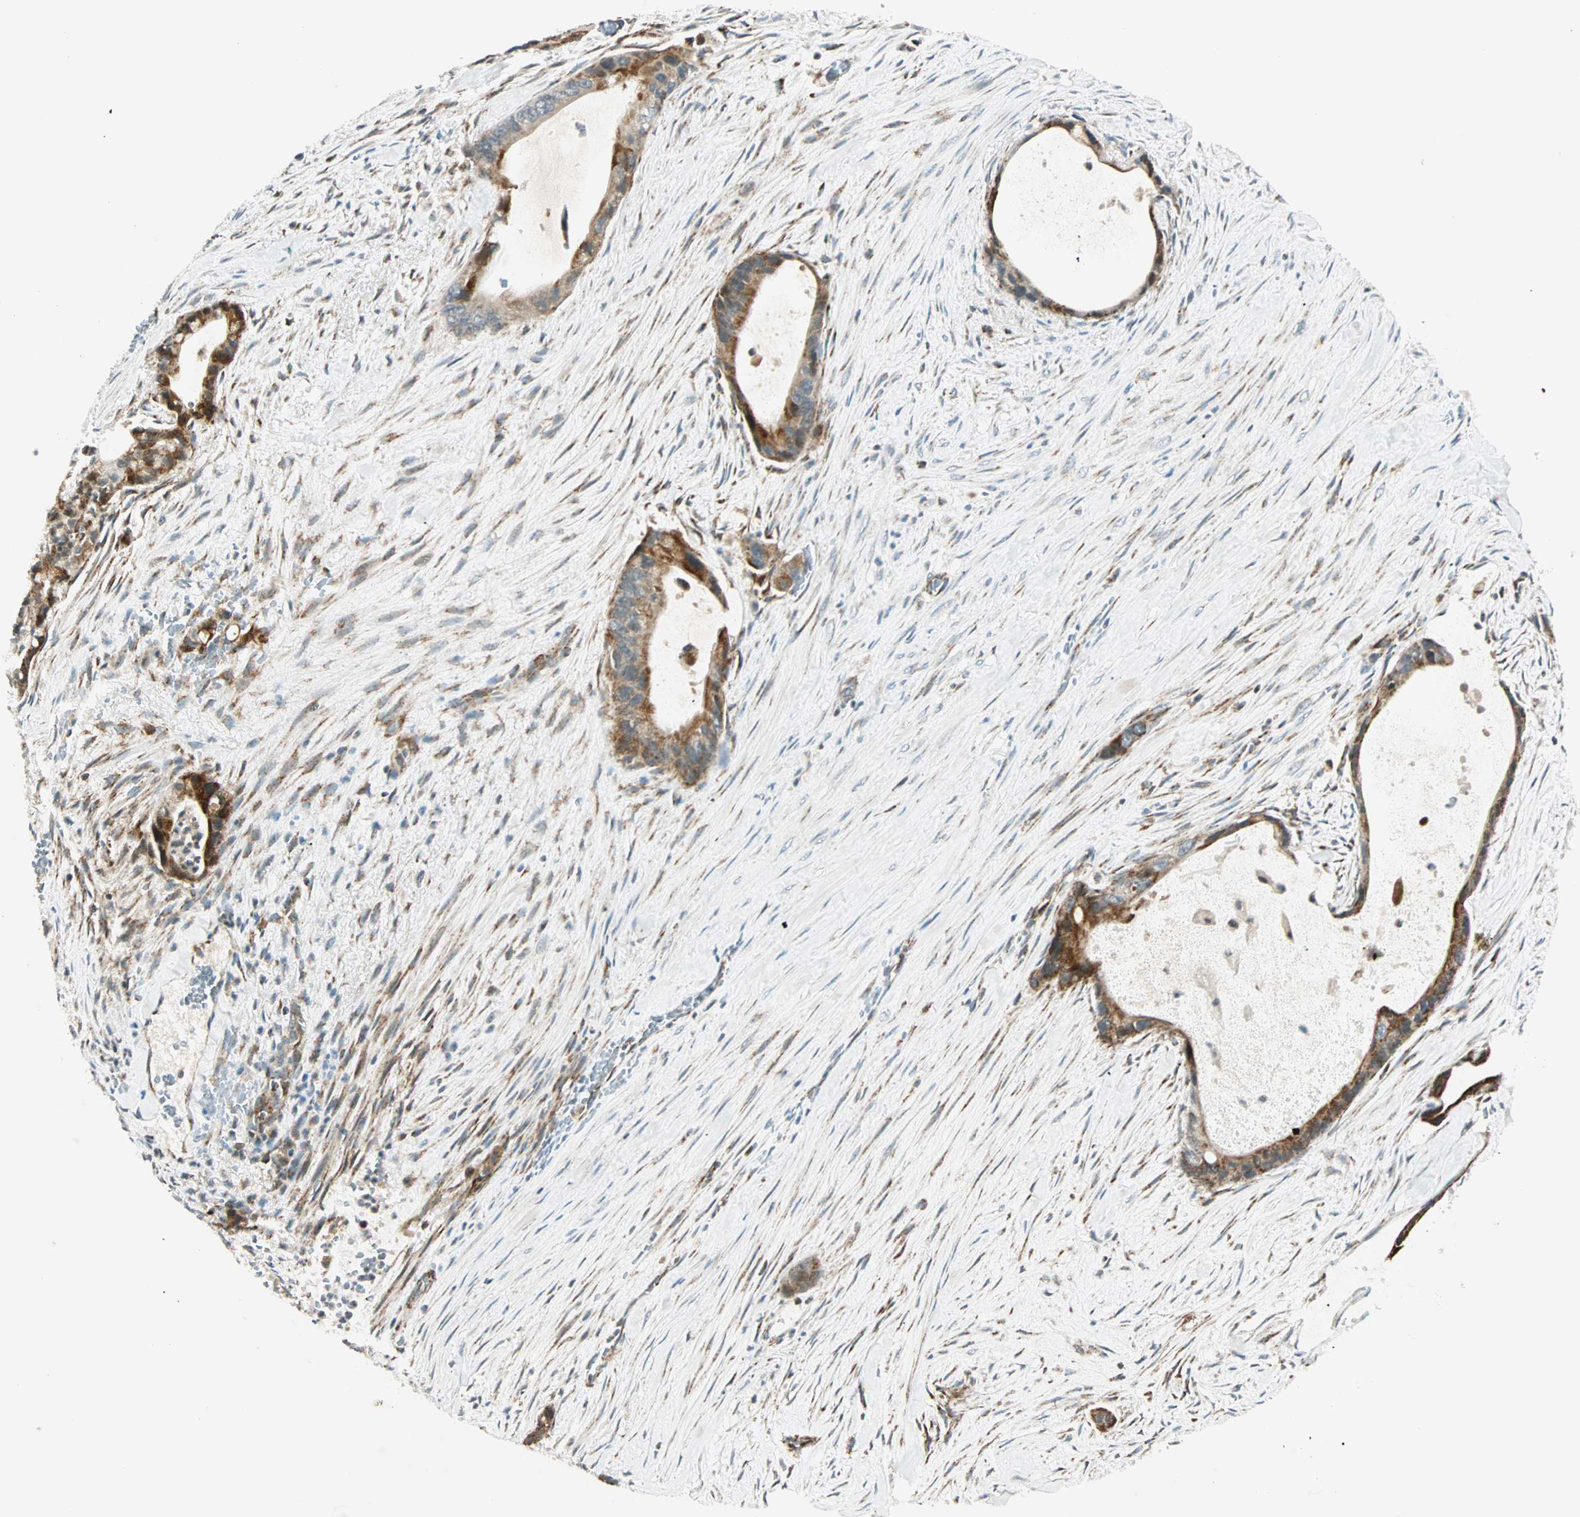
{"staining": {"intensity": "weak", "quantity": "25%-75%", "location": "cytoplasmic/membranous"}, "tissue": "liver cancer", "cell_type": "Tumor cells", "image_type": "cancer", "snomed": [{"axis": "morphology", "description": "Cholangiocarcinoma"}, {"axis": "topography", "description": "Liver"}], "caption": "Immunohistochemistry of human cholangiocarcinoma (liver) reveals low levels of weak cytoplasmic/membranous expression in about 25%-75% of tumor cells.", "gene": "SPRY4", "patient": {"sex": "female", "age": 55}}